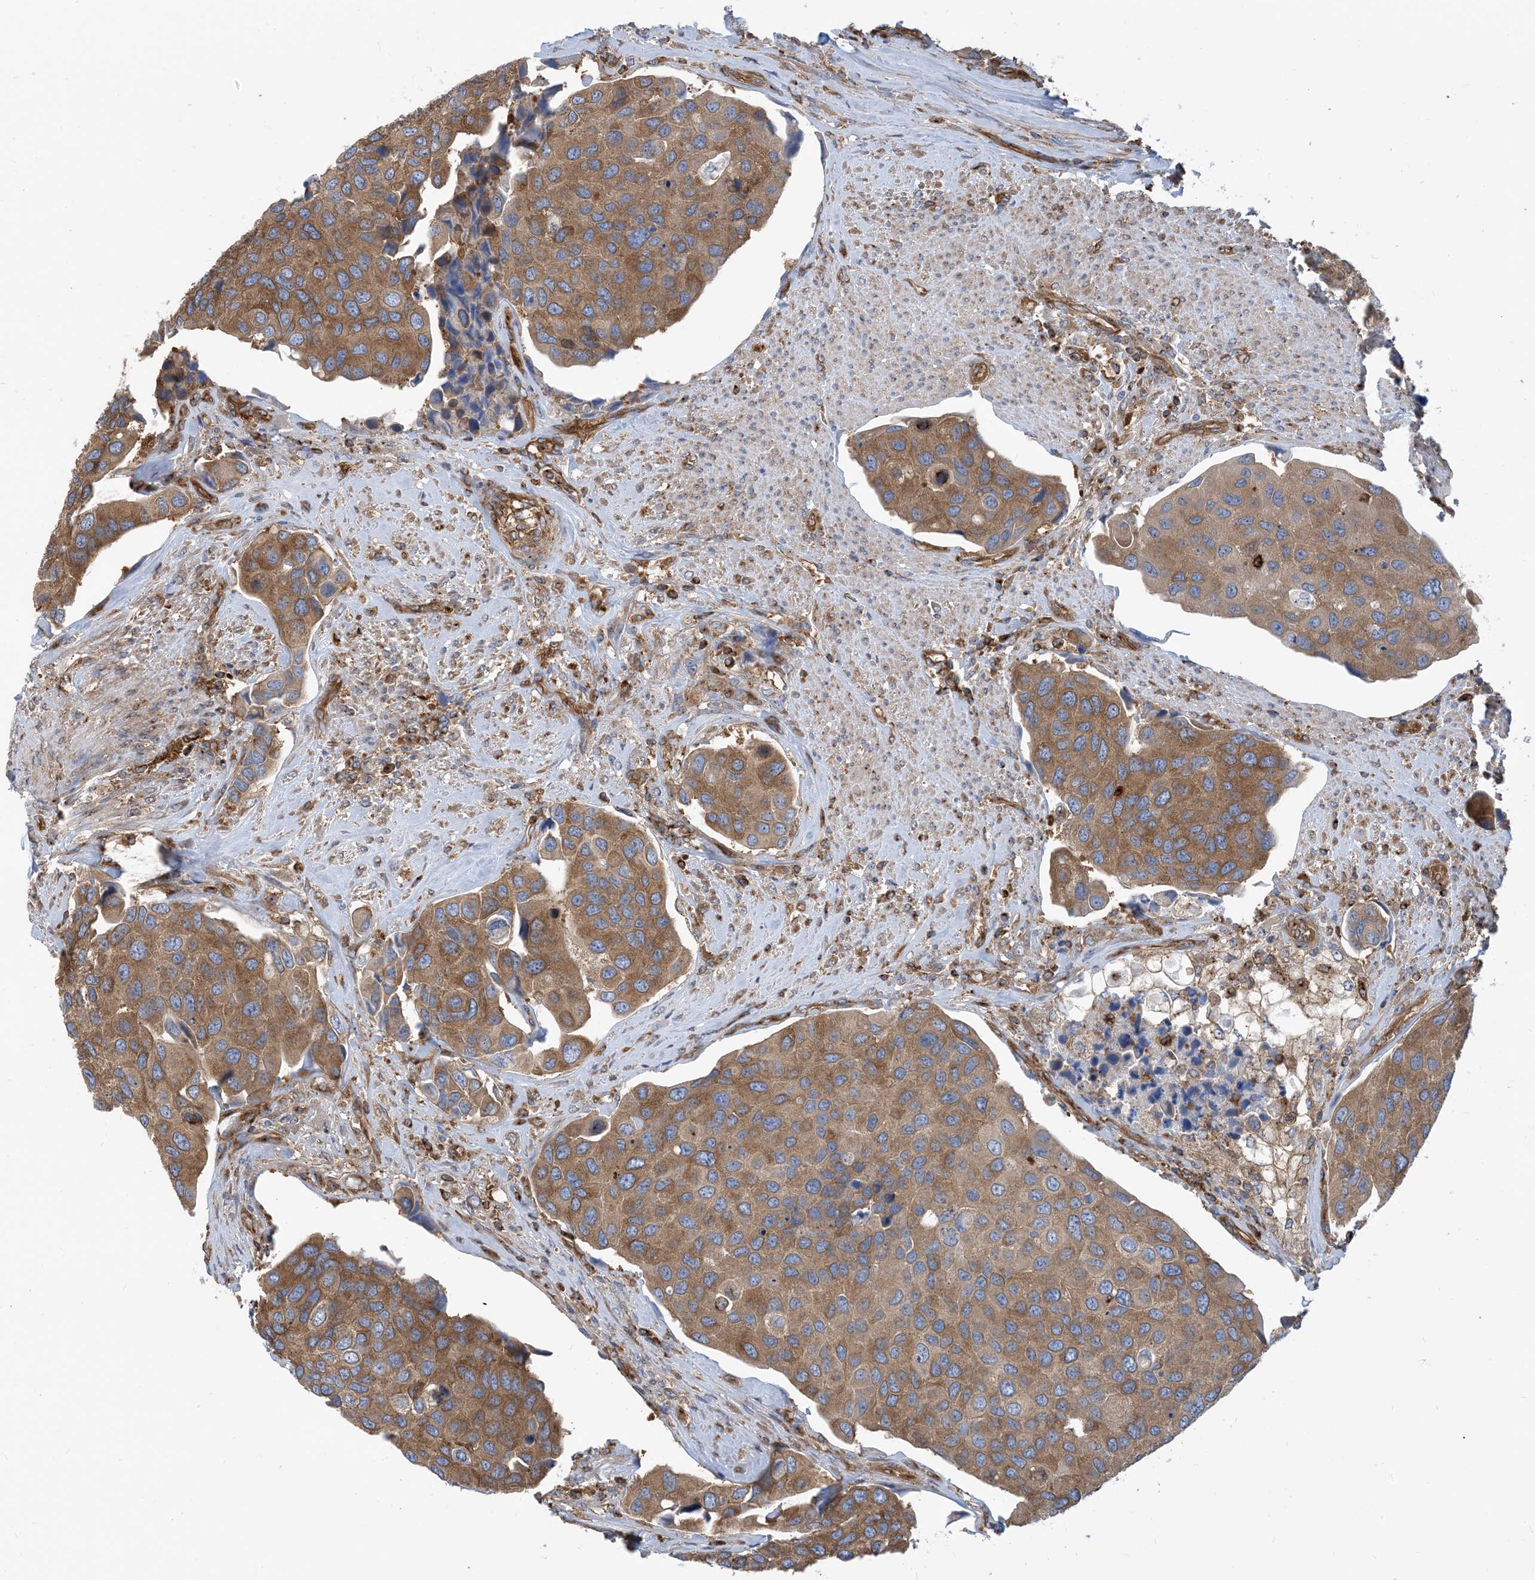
{"staining": {"intensity": "moderate", "quantity": ">75%", "location": "cytoplasmic/membranous"}, "tissue": "urothelial cancer", "cell_type": "Tumor cells", "image_type": "cancer", "snomed": [{"axis": "morphology", "description": "Urothelial carcinoma, High grade"}, {"axis": "topography", "description": "Urinary bladder"}], "caption": "Urothelial cancer tissue reveals moderate cytoplasmic/membranous staining in about >75% of tumor cells, visualized by immunohistochemistry.", "gene": "DYNC1LI1", "patient": {"sex": "male", "age": 74}}